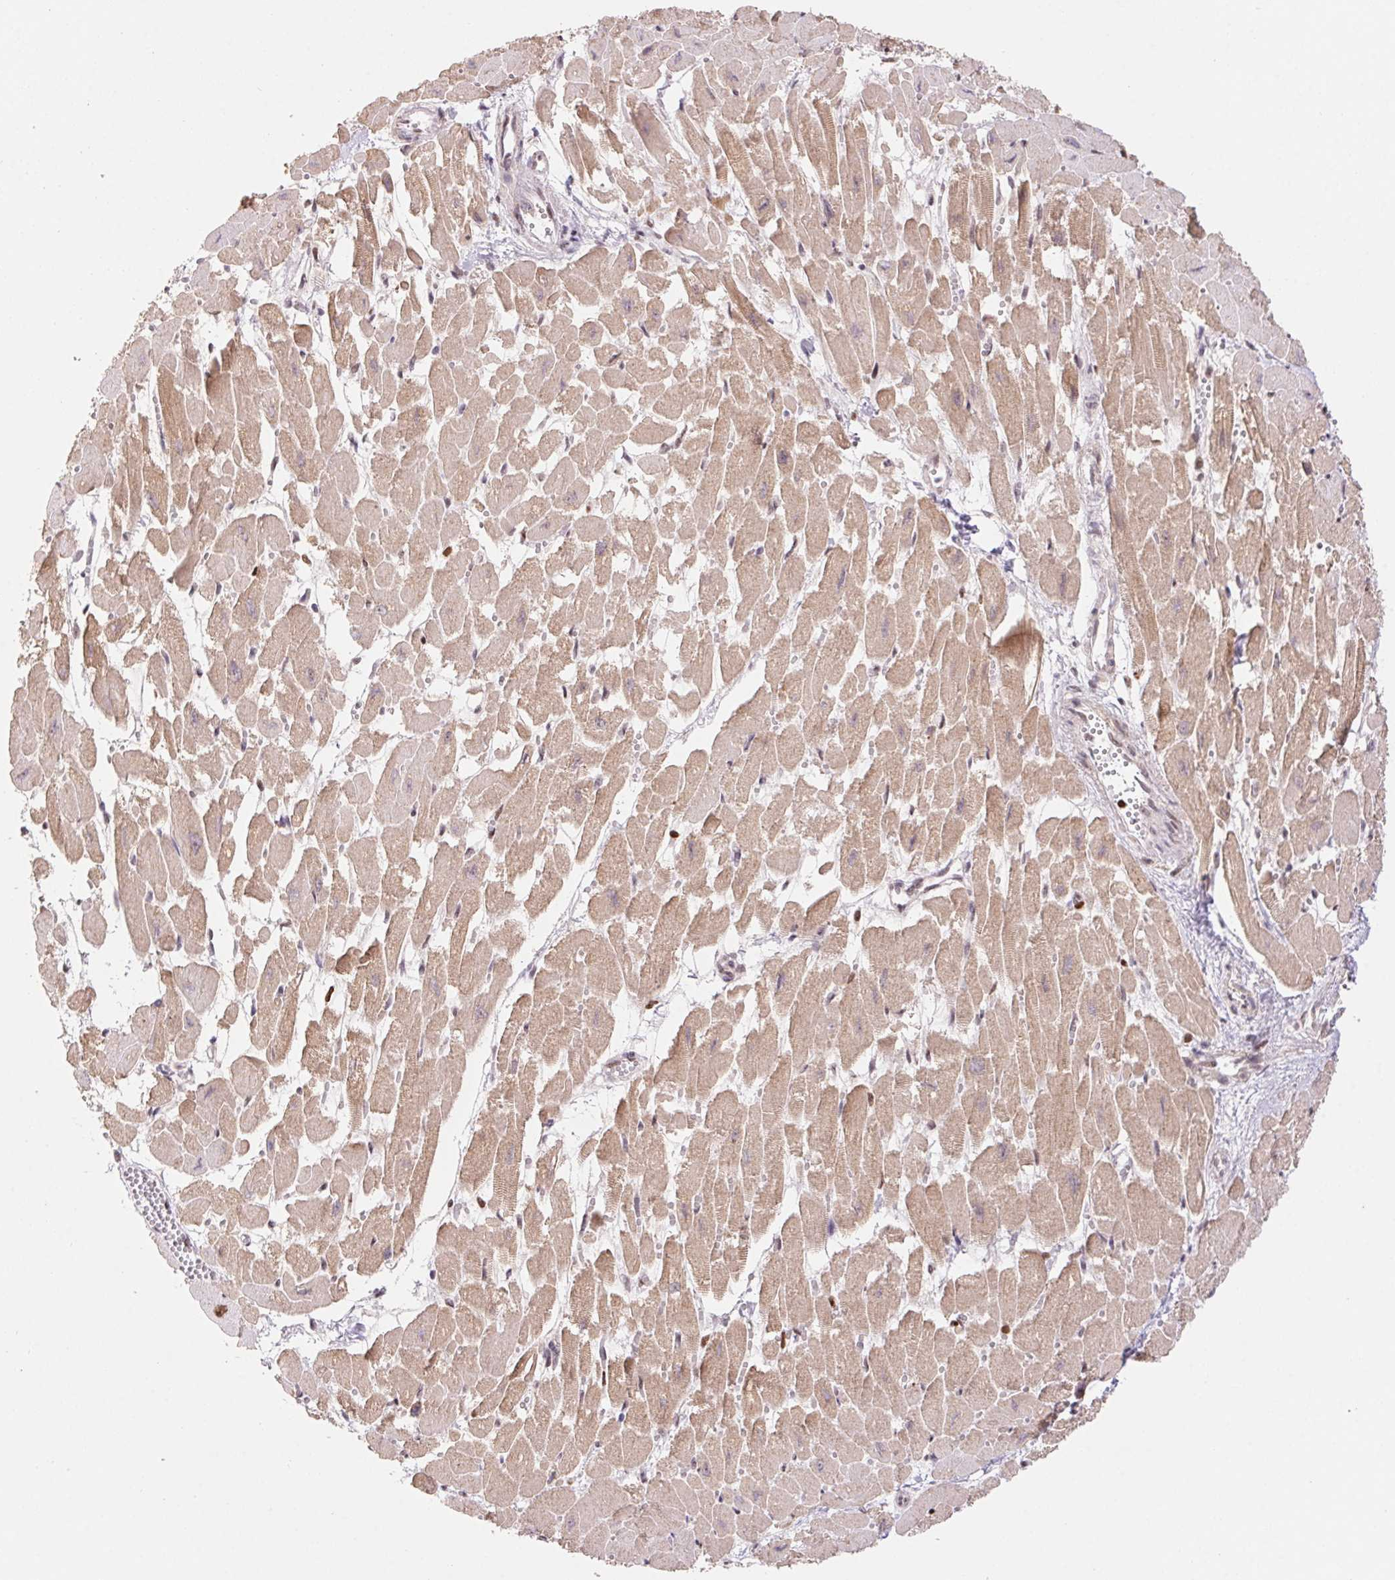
{"staining": {"intensity": "weak", "quantity": ">75%", "location": "cytoplasmic/membranous,nuclear"}, "tissue": "heart muscle", "cell_type": "Cardiomyocytes", "image_type": "normal", "snomed": [{"axis": "morphology", "description": "Normal tissue, NOS"}, {"axis": "topography", "description": "Heart"}], "caption": "Cardiomyocytes show weak cytoplasmic/membranous,nuclear staining in about >75% of cells in benign heart muscle. (DAB IHC with brightfield microscopy, high magnification).", "gene": "POLD3", "patient": {"sex": "female", "age": 52}}